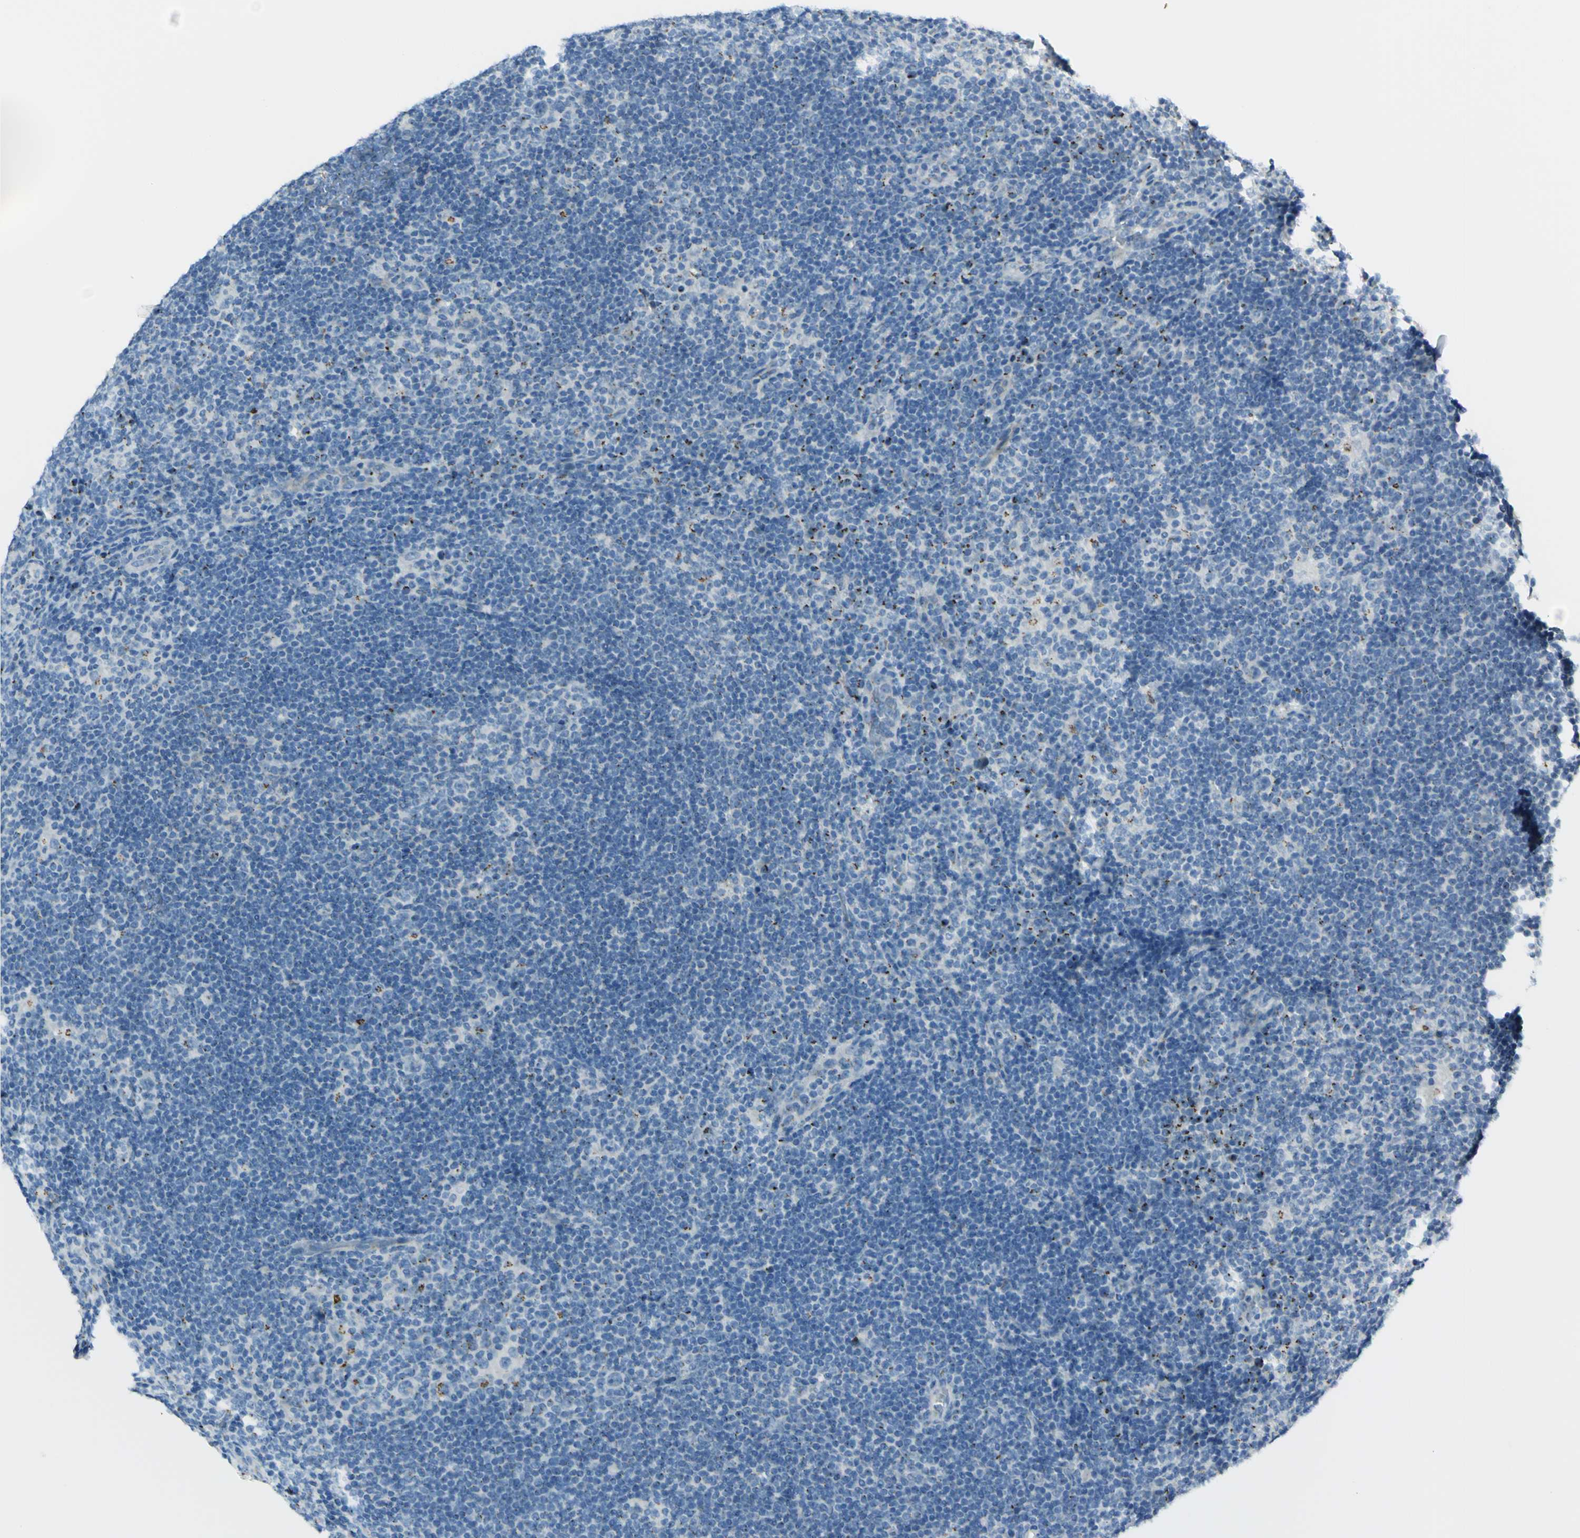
{"staining": {"intensity": "negative", "quantity": "none", "location": "none"}, "tissue": "lymphoma", "cell_type": "Tumor cells", "image_type": "cancer", "snomed": [{"axis": "morphology", "description": "Hodgkin's disease, NOS"}, {"axis": "topography", "description": "Lymph node"}], "caption": "DAB (3,3'-diaminobenzidine) immunohistochemical staining of human Hodgkin's disease shows no significant positivity in tumor cells.", "gene": "B4GALT1", "patient": {"sex": "female", "age": 57}}